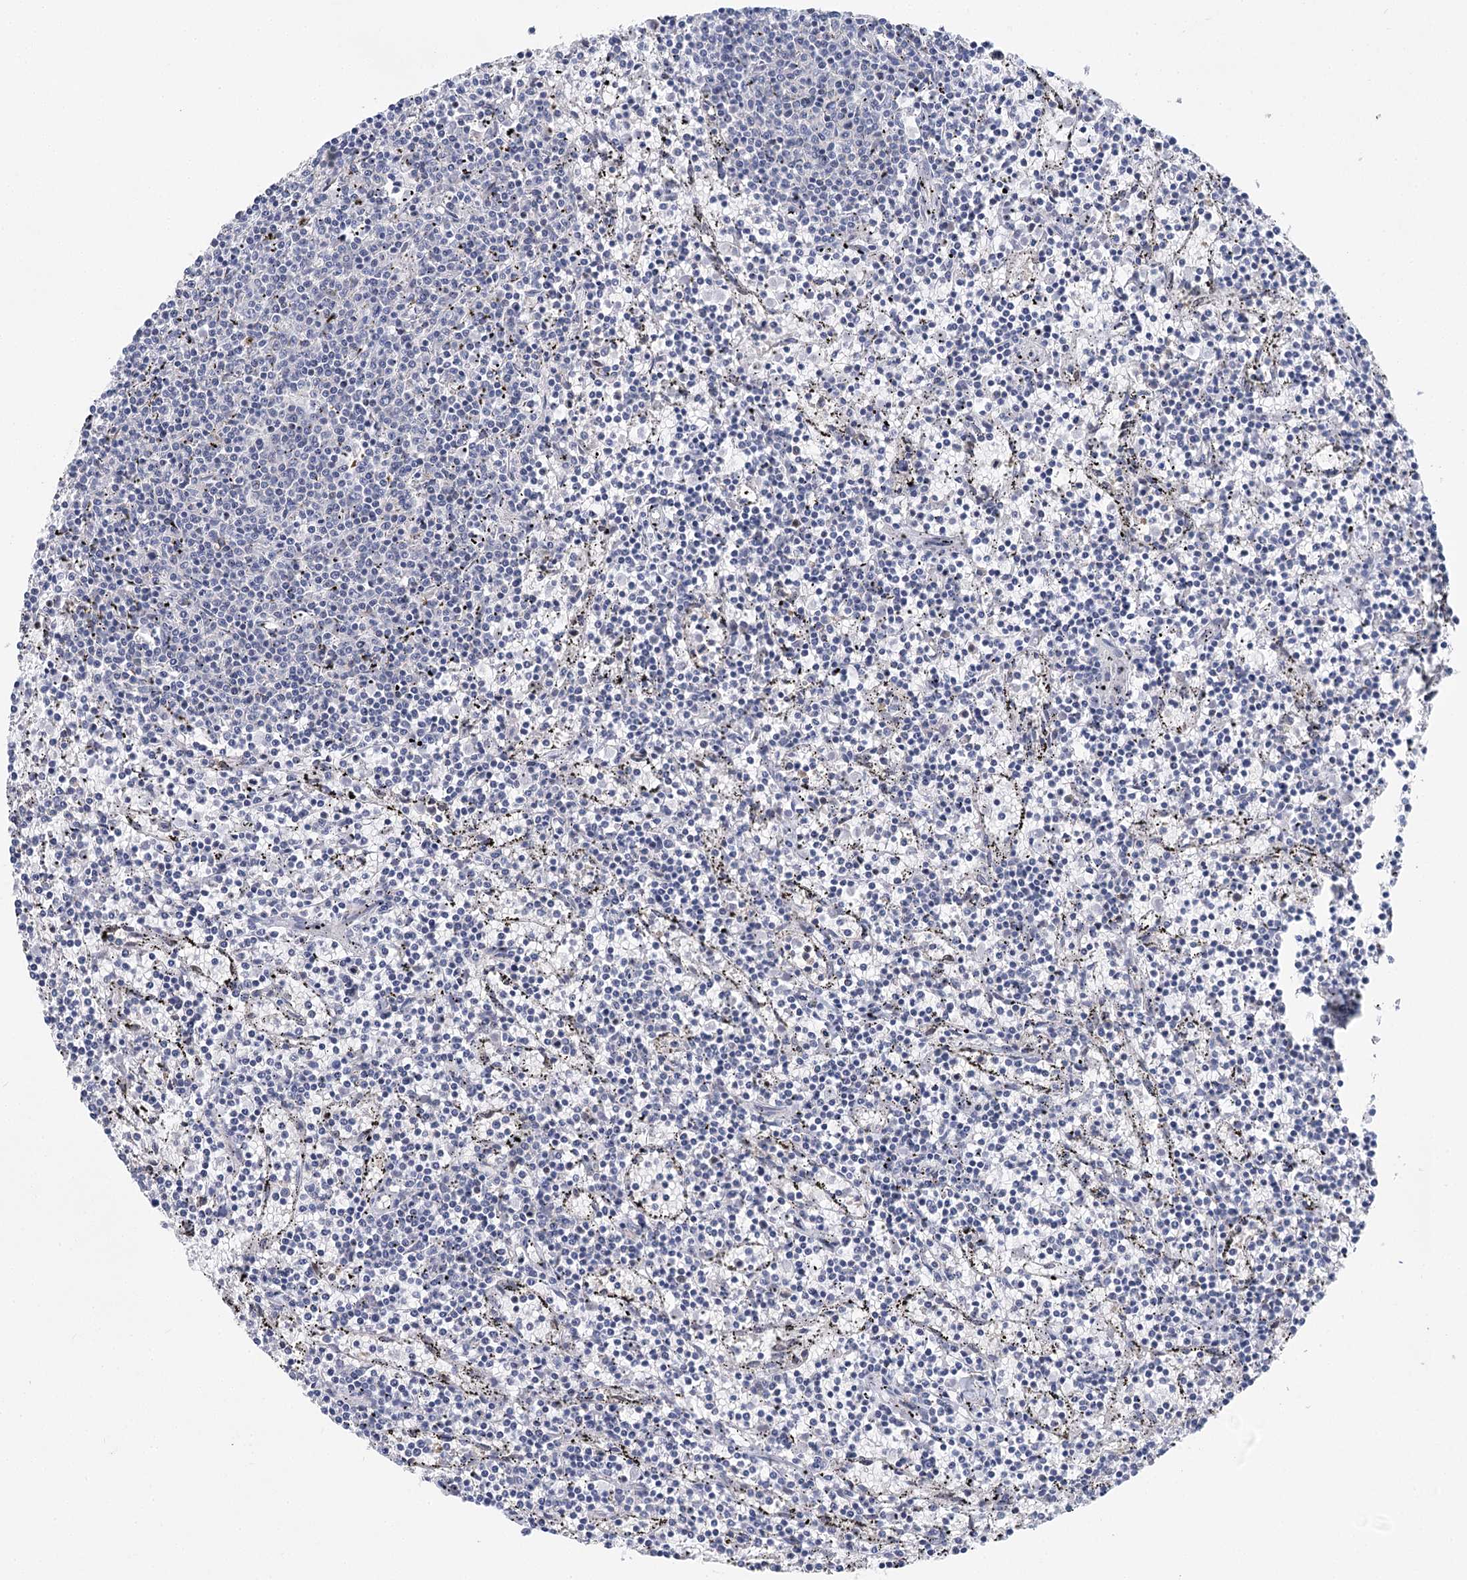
{"staining": {"intensity": "negative", "quantity": "none", "location": "none"}, "tissue": "lymphoma", "cell_type": "Tumor cells", "image_type": "cancer", "snomed": [{"axis": "morphology", "description": "Malignant lymphoma, non-Hodgkin's type, Low grade"}, {"axis": "topography", "description": "Spleen"}], "caption": "High power microscopy image of an immunohistochemistry (IHC) photomicrograph of low-grade malignant lymphoma, non-Hodgkin's type, revealing no significant positivity in tumor cells. (Immunohistochemistry (ihc), brightfield microscopy, high magnification).", "gene": "CAMTA1", "patient": {"sex": "female", "age": 50}}